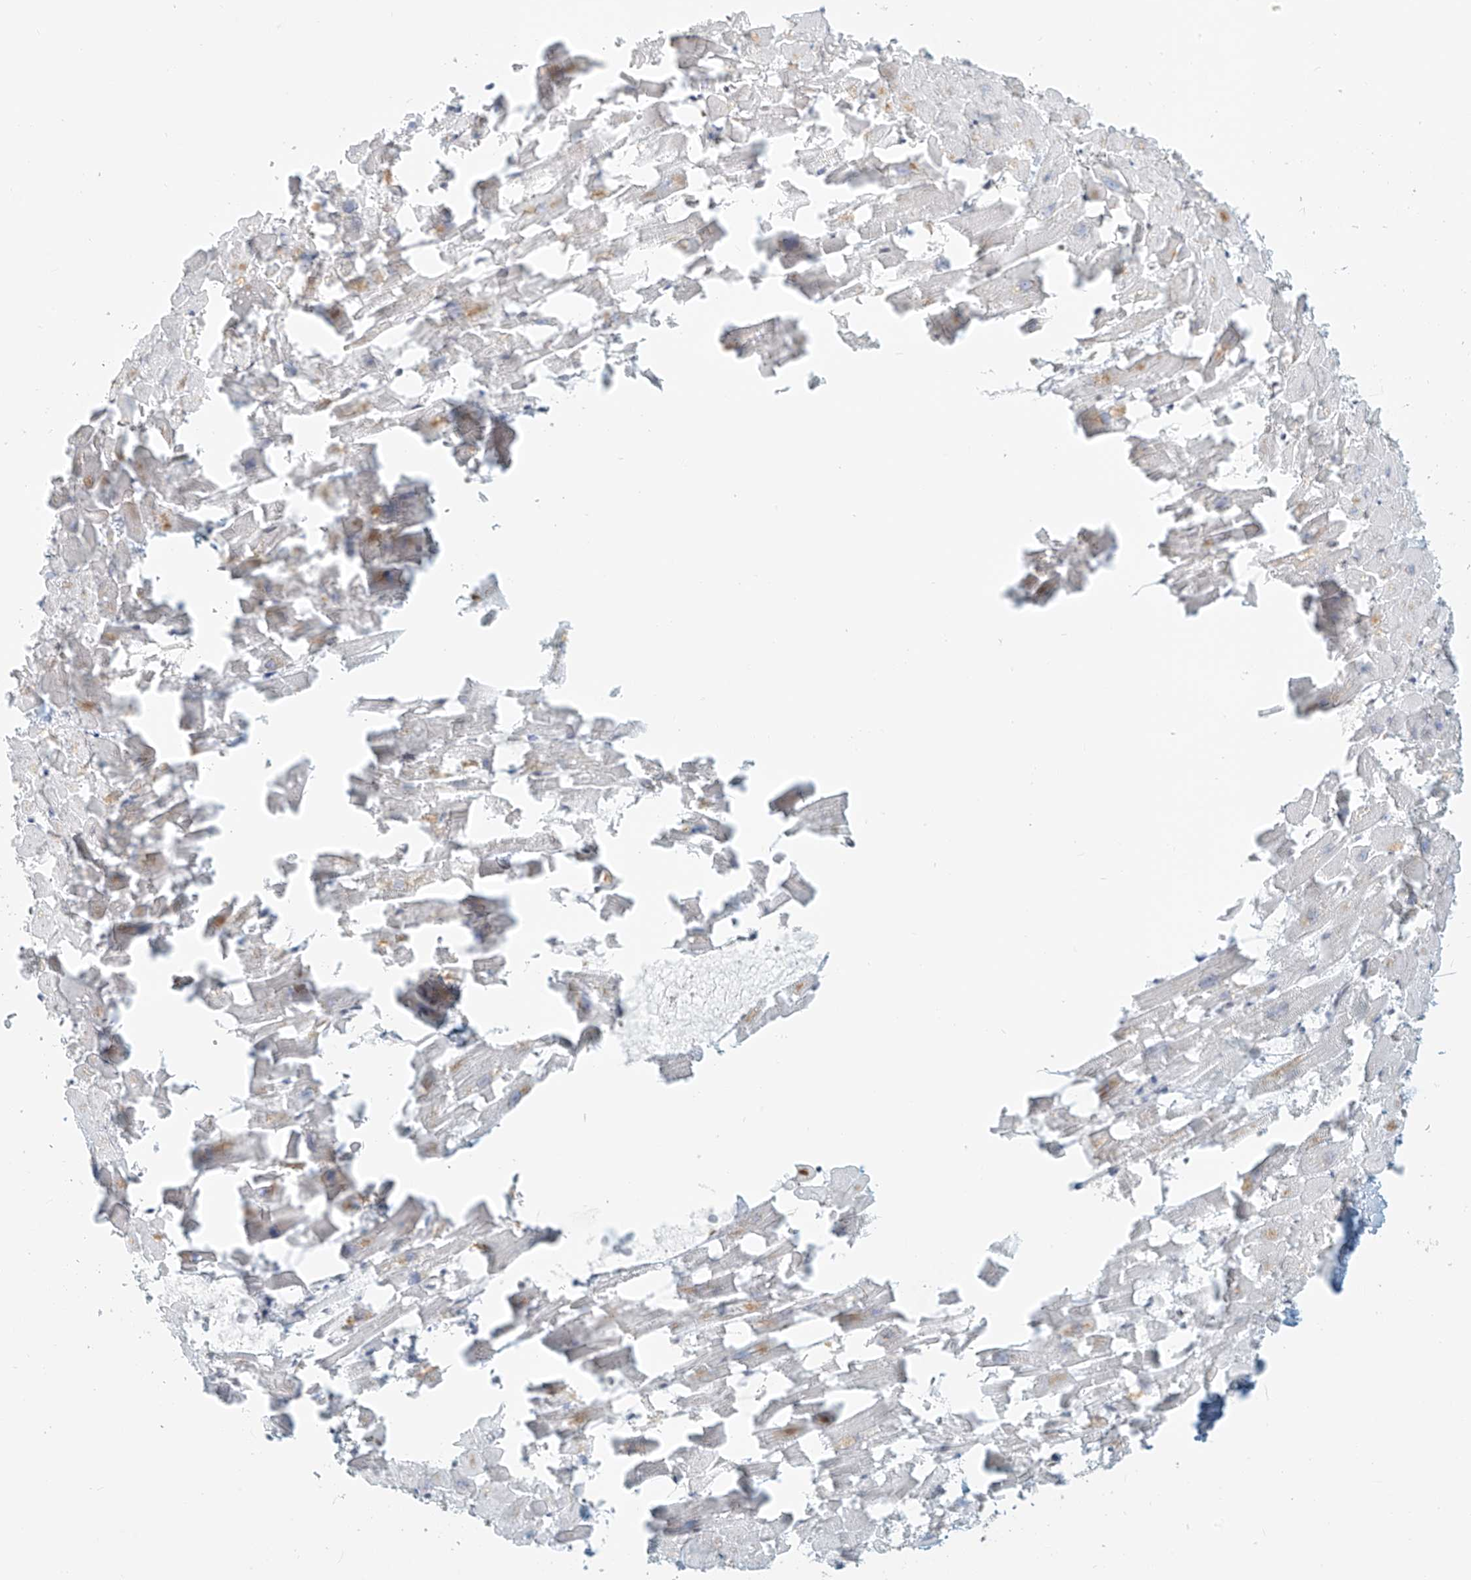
{"staining": {"intensity": "weak", "quantity": "<25%", "location": "nuclear"}, "tissue": "heart muscle", "cell_type": "Cardiomyocytes", "image_type": "normal", "snomed": [{"axis": "morphology", "description": "Normal tissue, NOS"}, {"axis": "topography", "description": "Heart"}], "caption": "A high-resolution histopathology image shows immunohistochemistry staining of unremarkable heart muscle, which reveals no significant expression in cardiomyocytes.", "gene": "OSBPL7", "patient": {"sex": "female", "age": 64}}